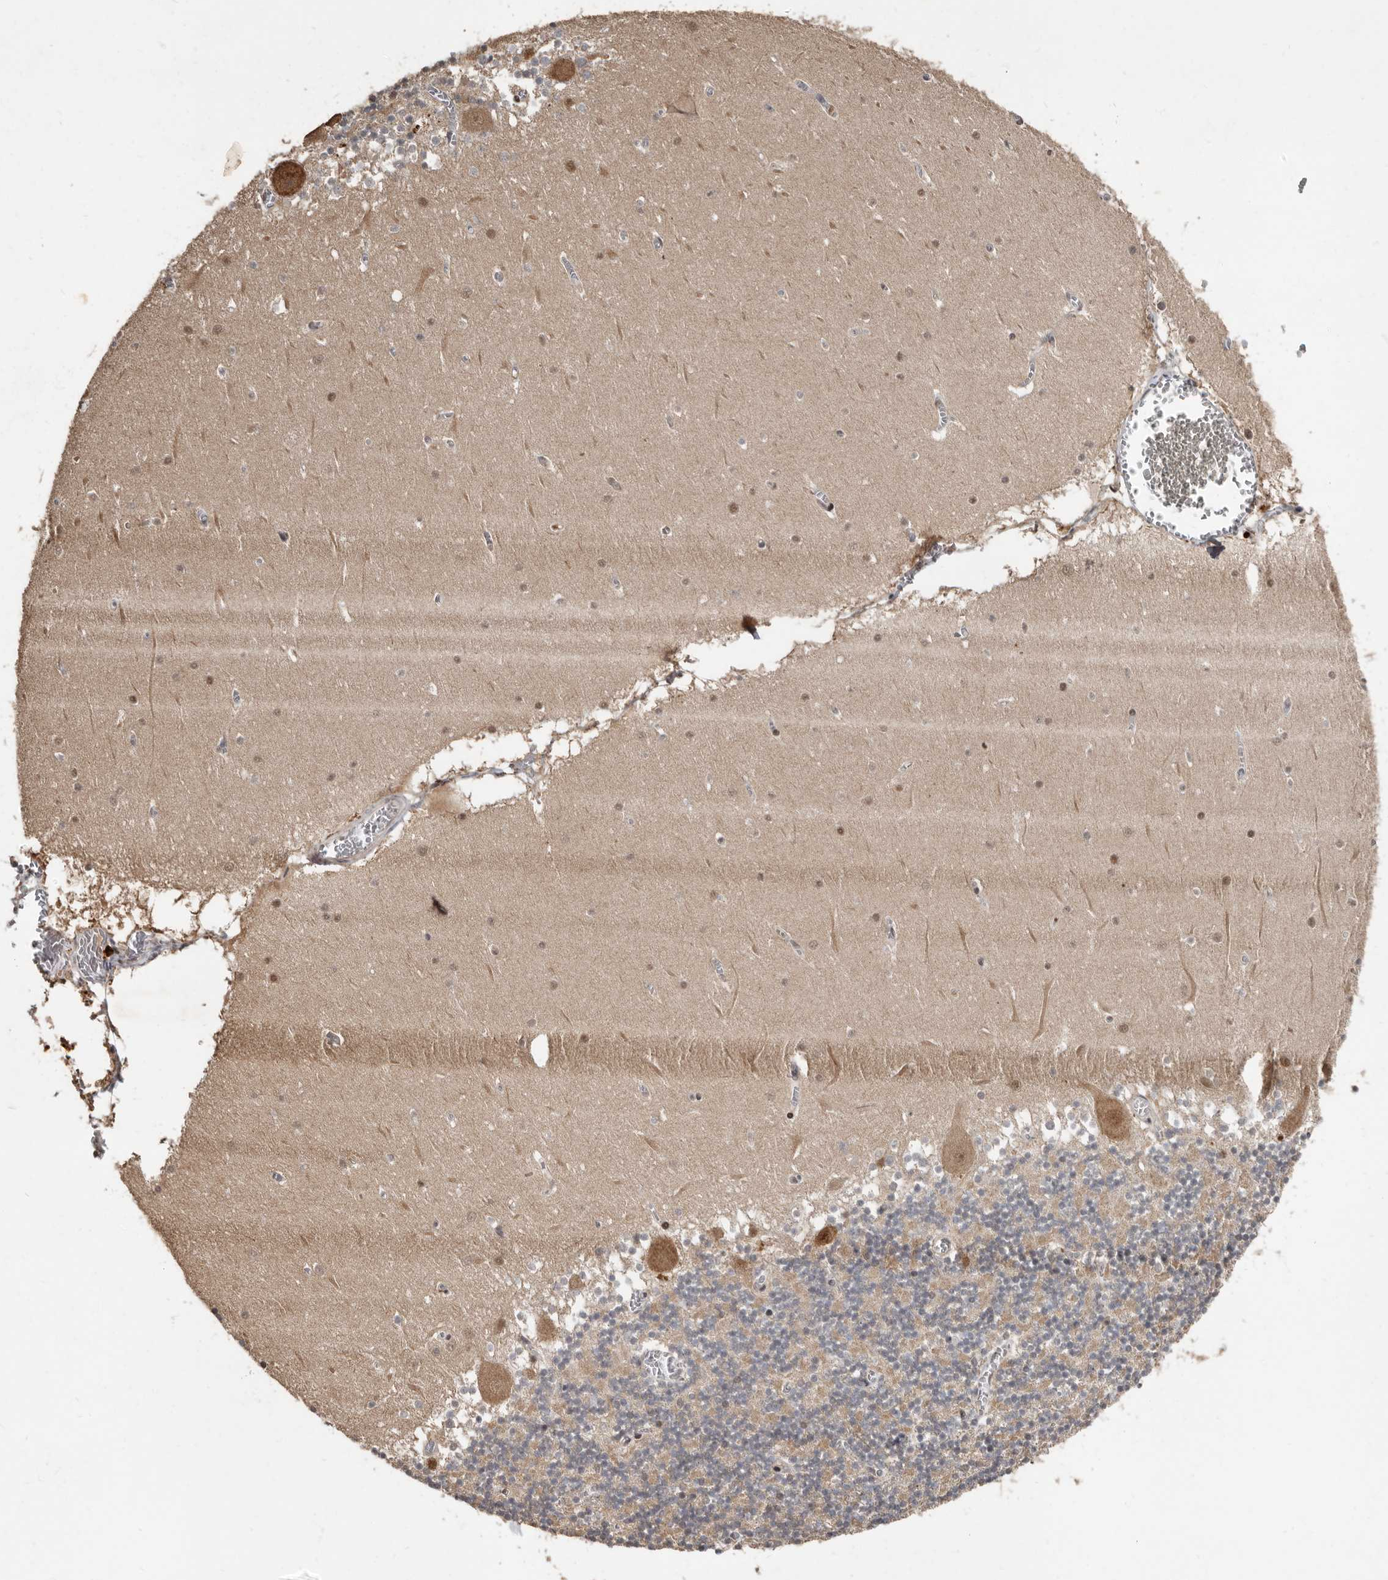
{"staining": {"intensity": "moderate", "quantity": "25%-75%", "location": "cytoplasmic/membranous,nuclear"}, "tissue": "cerebellum", "cell_type": "Cells in granular layer", "image_type": "normal", "snomed": [{"axis": "morphology", "description": "Normal tissue, NOS"}, {"axis": "topography", "description": "Cerebellum"}], "caption": "IHC of benign human cerebellum displays medium levels of moderate cytoplasmic/membranous,nuclear positivity in about 25%-75% of cells in granular layer. The protein is stained brown, and the nuclei are stained in blue (DAB IHC with brightfield microscopy, high magnification).", "gene": "LRGUK", "patient": {"sex": "female", "age": 28}}